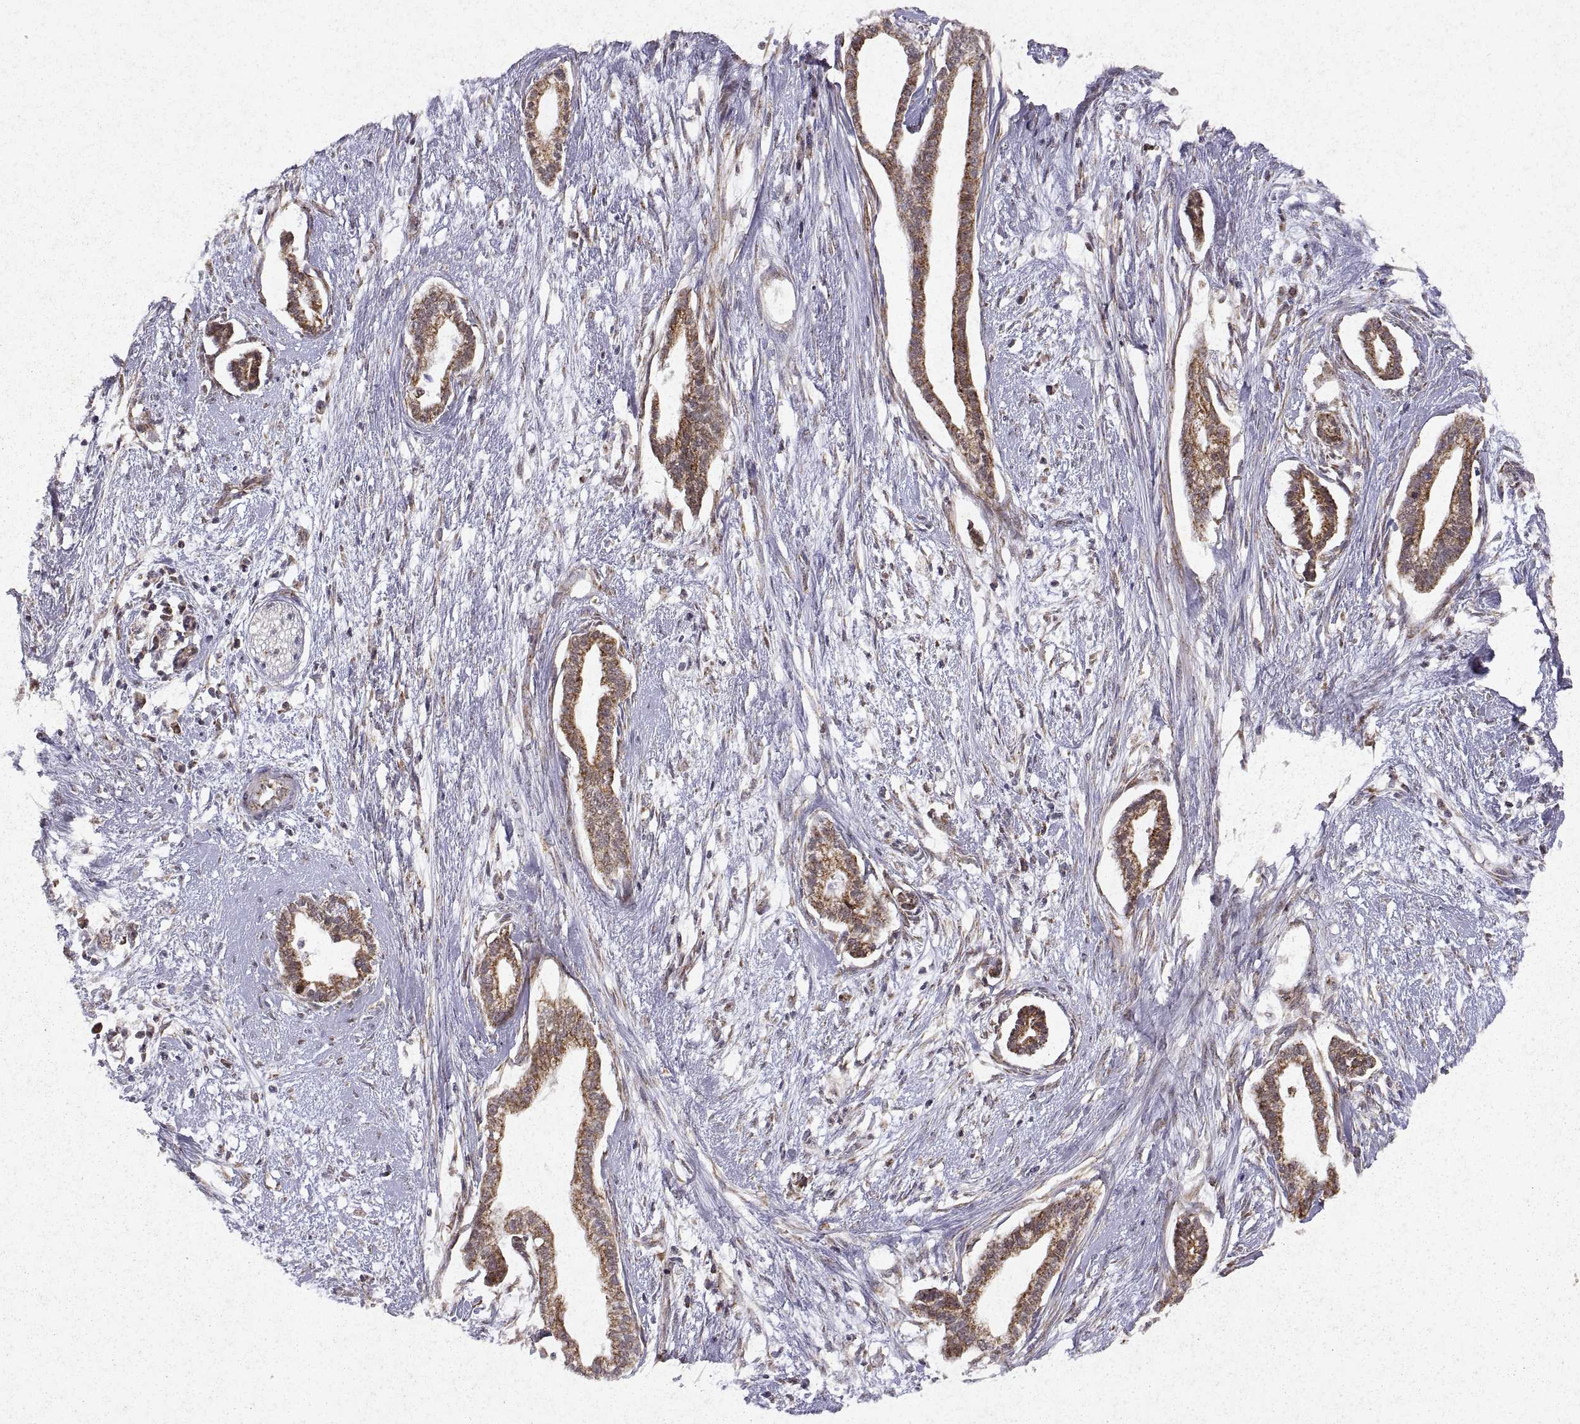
{"staining": {"intensity": "moderate", "quantity": ">75%", "location": "cytoplasmic/membranous"}, "tissue": "cervical cancer", "cell_type": "Tumor cells", "image_type": "cancer", "snomed": [{"axis": "morphology", "description": "Adenocarcinoma, NOS"}, {"axis": "topography", "description": "Cervix"}], "caption": "Cervical cancer (adenocarcinoma) tissue displays moderate cytoplasmic/membranous expression in about >75% of tumor cells, visualized by immunohistochemistry.", "gene": "MANBAL", "patient": {"sex": "female", "age": 62}}